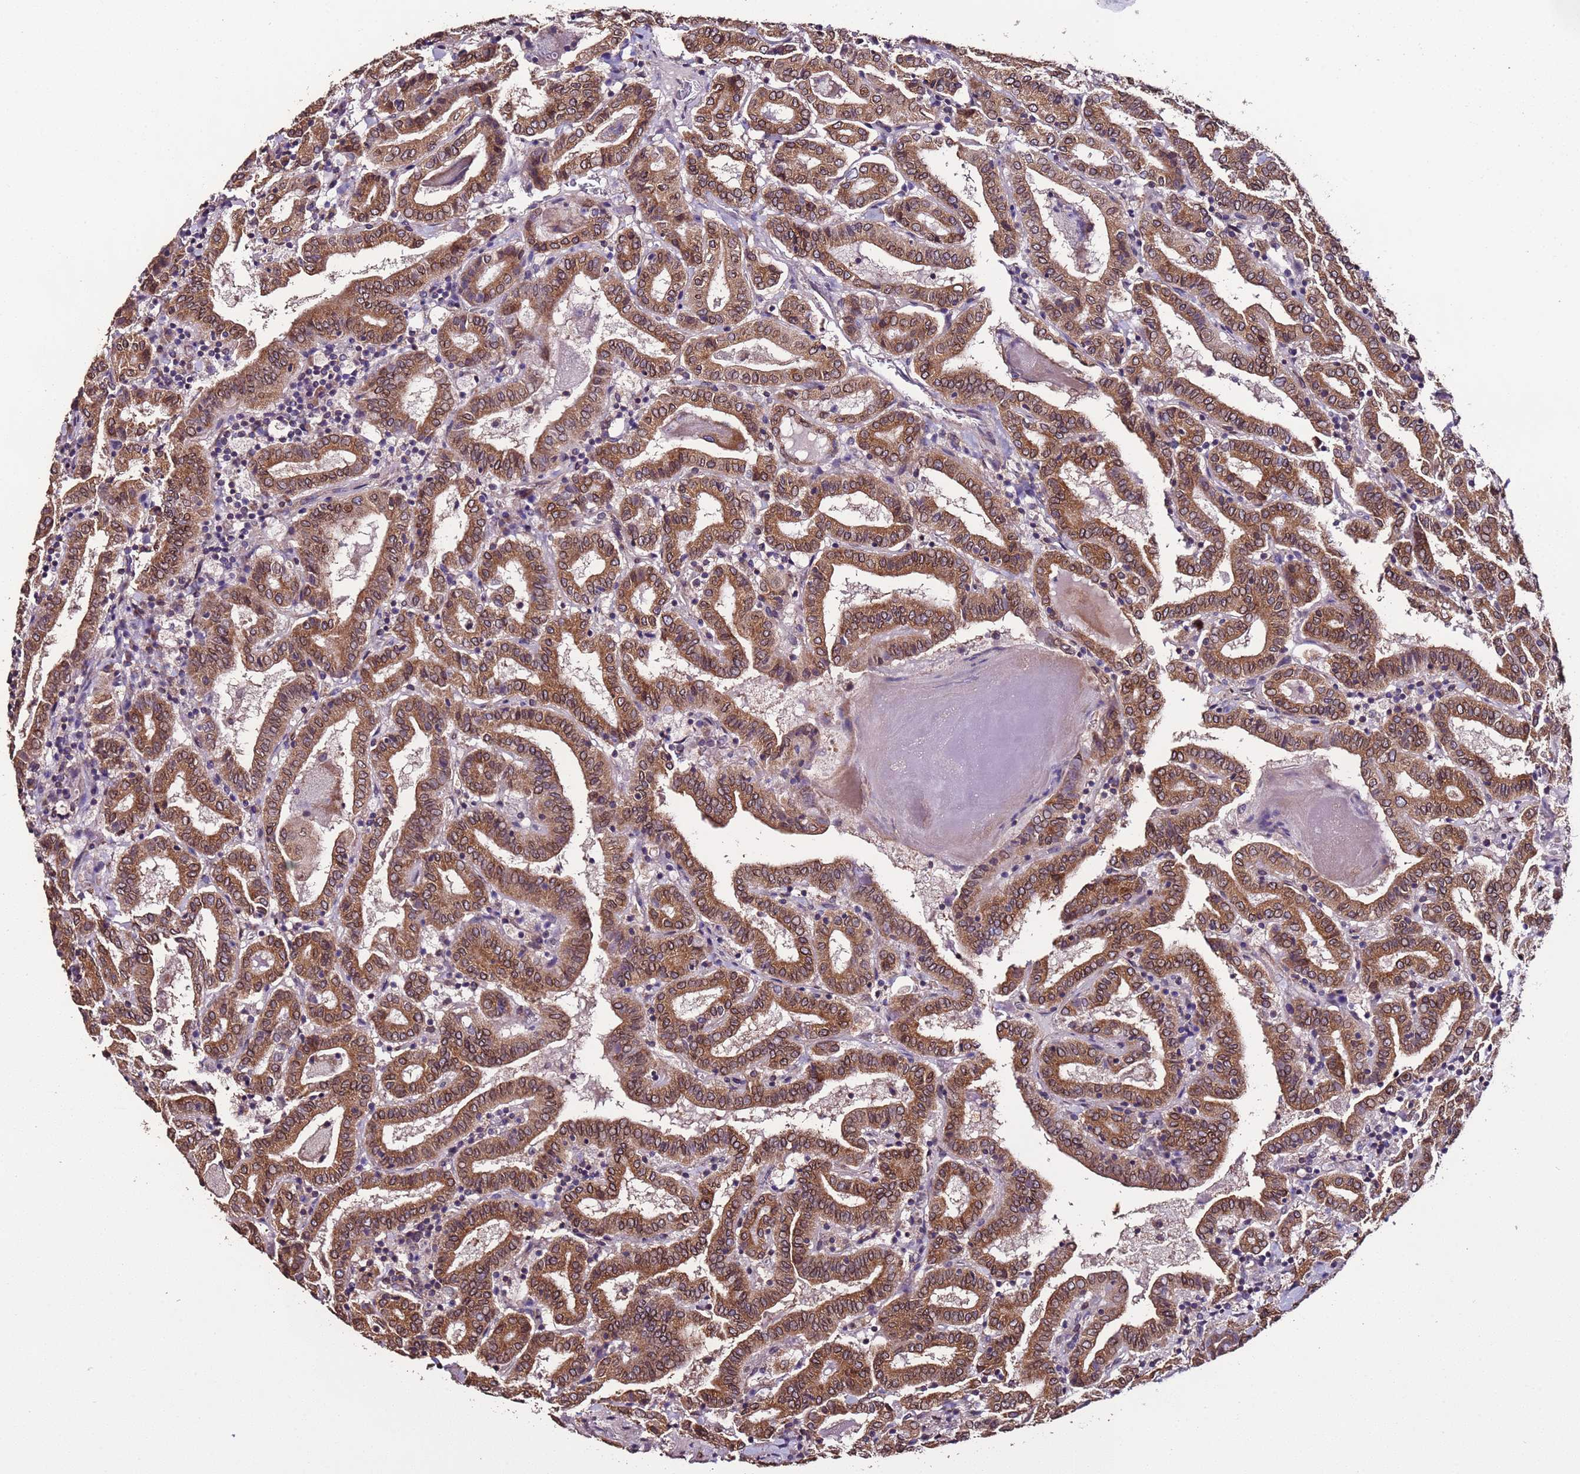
{"staining": {"intensity": "moderate", "quantity": ">75%", "location": "cytoplasmic/membranous"}, "tissue": "thyroid cancer", "cell_type": "Tumor cells", "image_type": "cancer", "snomed": [{"axis": "morphology", "description": "Papillary adenocarcinoma, NOS"}, {"axis": "topography", "description": "Thyroid gland"}], "caption": "High-magnification brightfield microscopy of thyroid cancer (papillary adenocarcinoma) stained with DAB (brown) and counterstained with hematoxylin (blue). tumor cells exhibit moderate cytoplasmic/membranous staining is identified in approximately>75% of cells. The protein is shown in brown color, while the nuclei are stained blue.", "gene": "SLC41A3", "patient": {"sex": "female", "age": 72}}